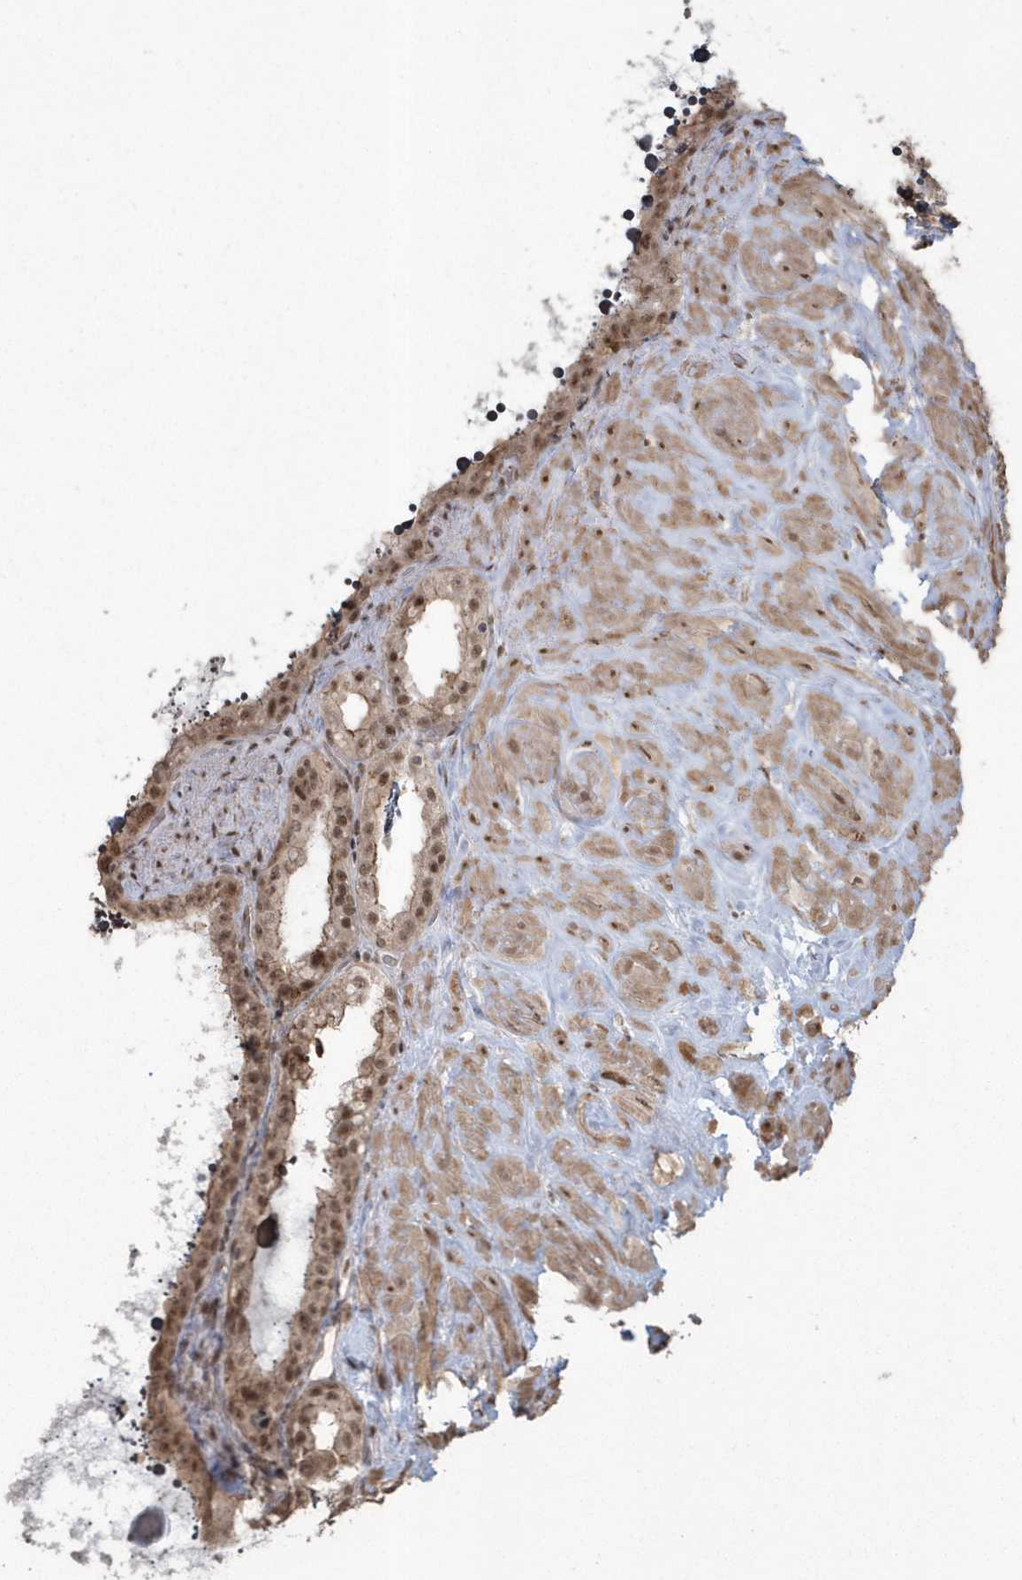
{"staining": {"intensity": "moderate", "quantity": ">75%", "location": "cytoplasmic/membranous,nuclear"}, "tissue": "seminal vesicle", "cell_type": "Glandular cells", "image_type": "normal", "snomed": [{"axis": "morphology", "description": "Normal tissue, NOS"}, {"axis": "topography", "description": "Seminal veicle"}], "caption": "Immunohistochemical staining of normal human seminal vesicle demonstrates moderate cytoplasmic/membranous,nuclear protein expression in approximately >75% of glandular cells.", "gene": "EPB41L4A", "patient": {"sex": "male", "age": 68}}